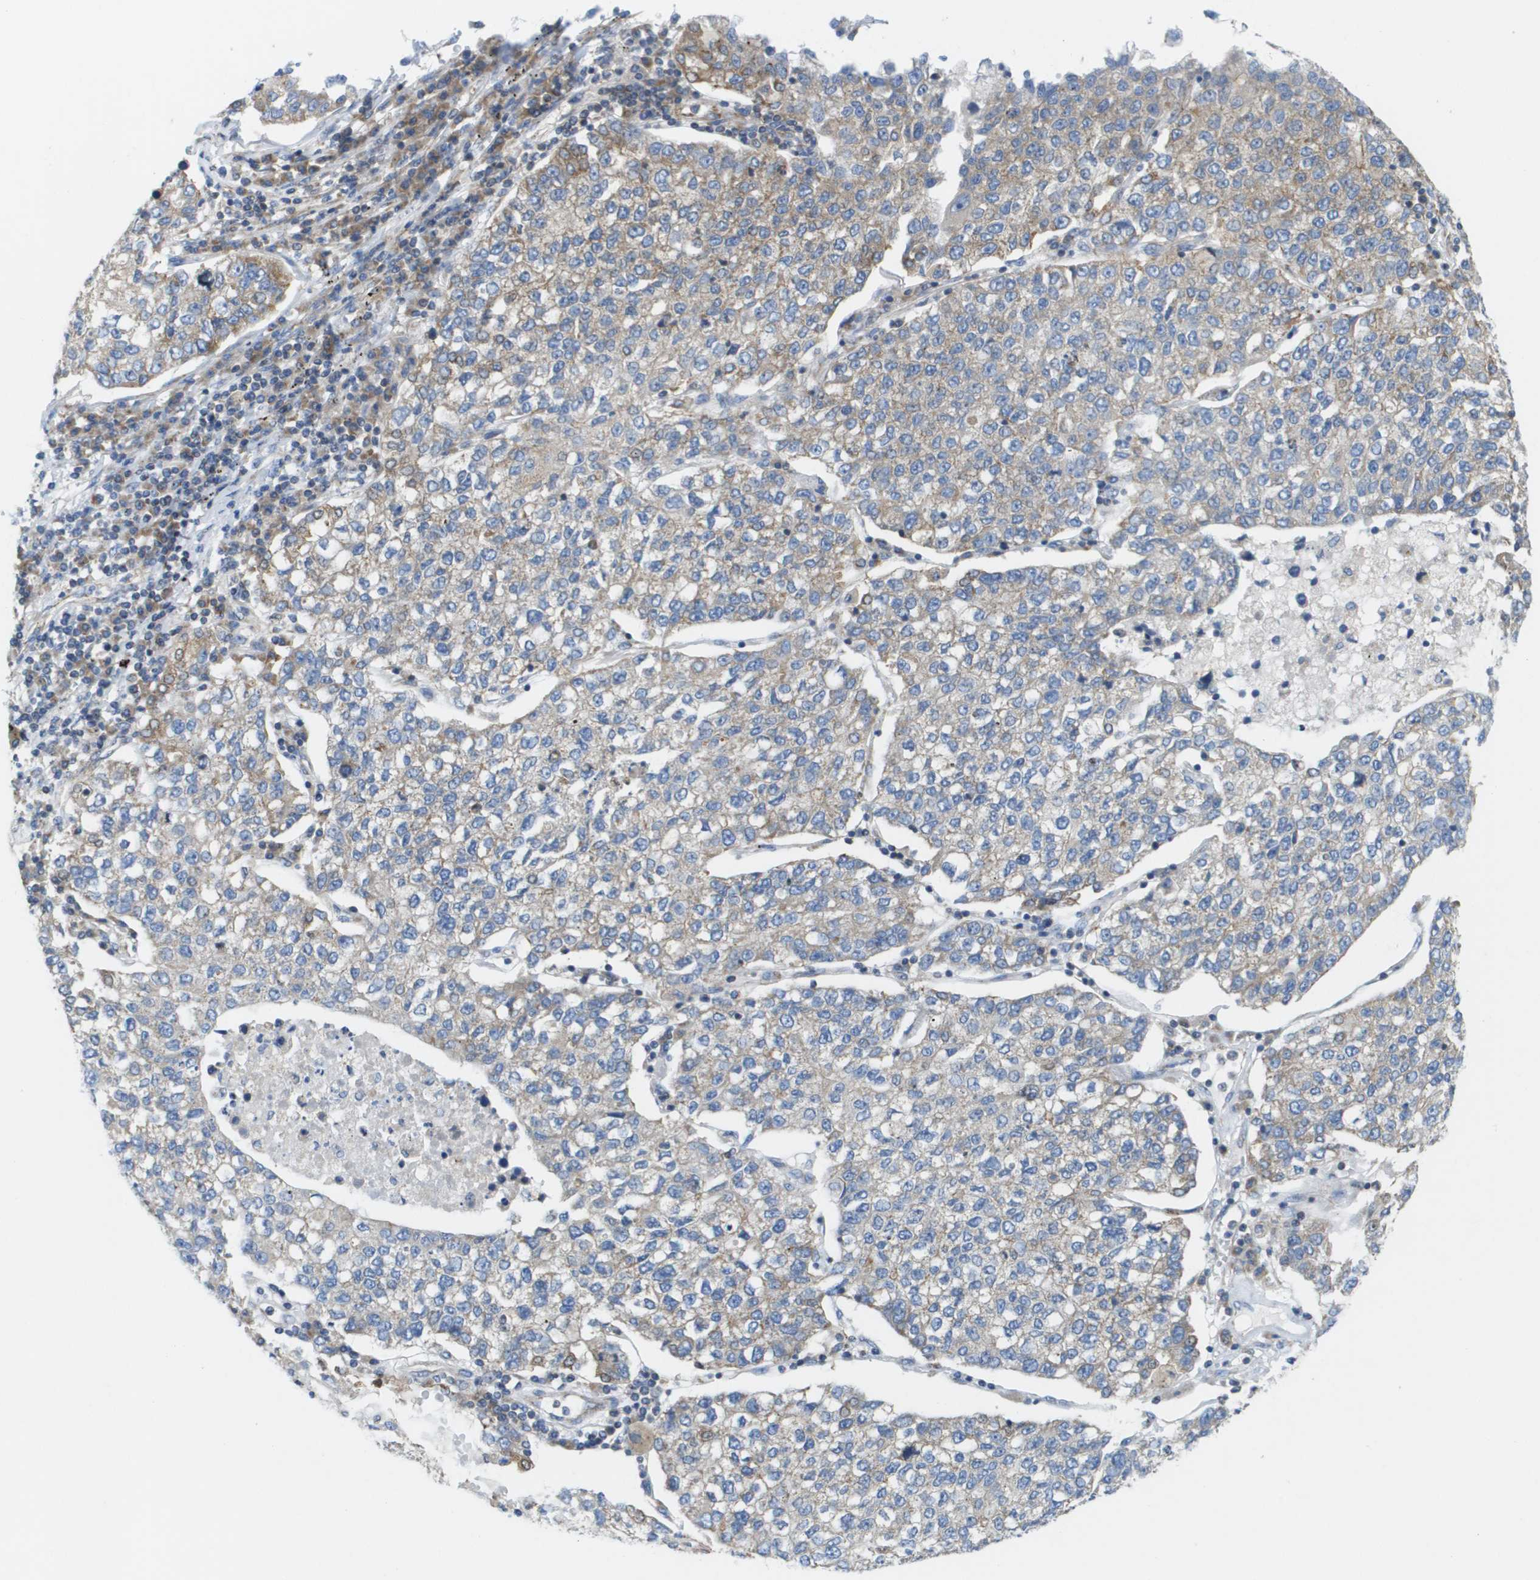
{"staining": {"intensity": "weak", "quantity": ">75%", "location": "cytoplasmic/membranous"}, "tissue": "lung cancer", "cell_type": "Tumor cells", "image_type": "cancer", "snomed": [{"axis": "morphology", "description": "Adenocarcinoma, NOS"}, {"axis": "topography", "description": "Lung"}], "caption": "Human adenocarcinoma (lung) stained for a protein (brown) shows weak cytoplasmic/membranous positive staining in approximately >75% of tumor cells.", "gene": "FIS1", "patient": {"sex": "male", "age": 49}}